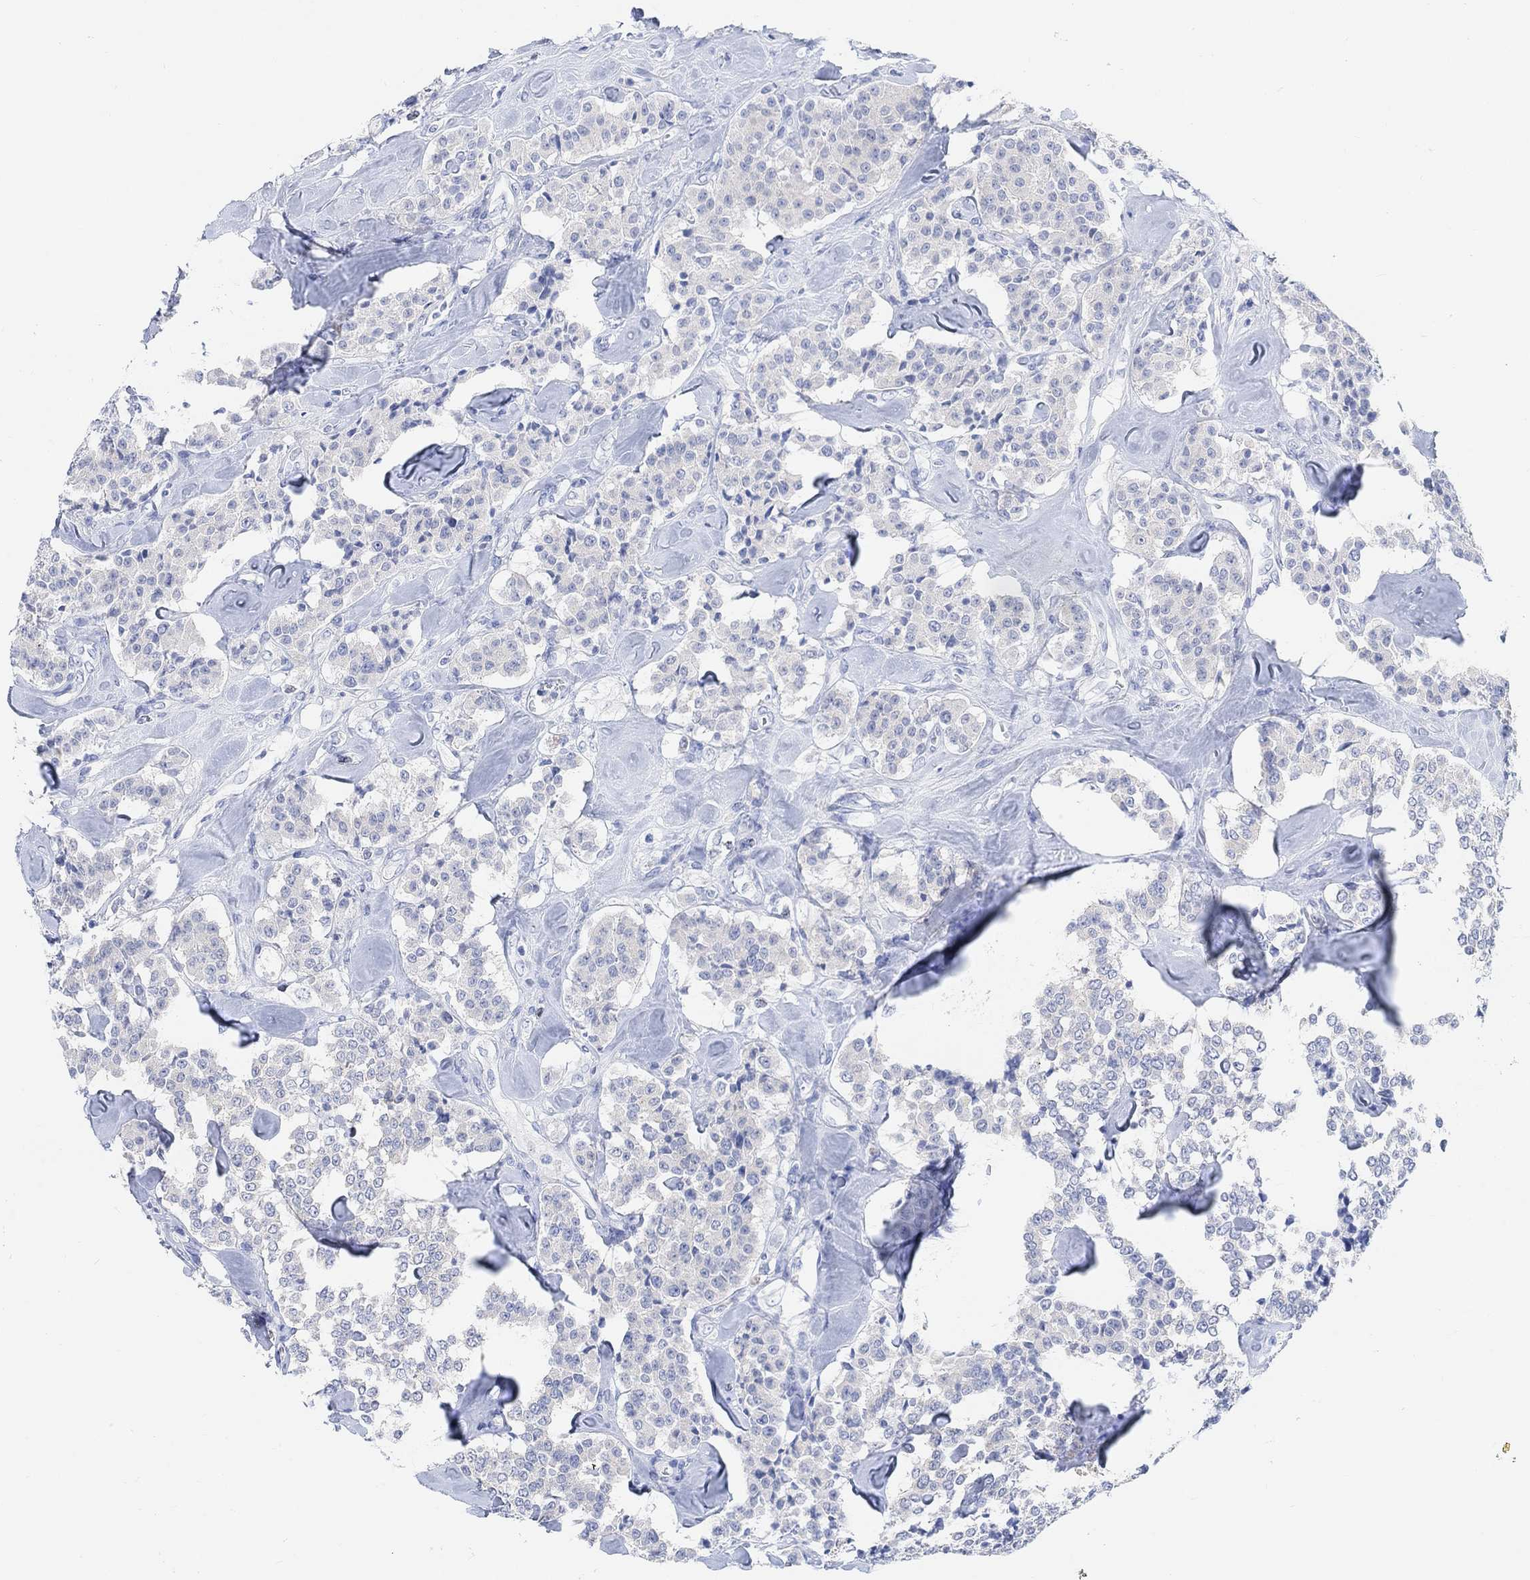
{"staining": {"intensity": "negative", "quantity": "none", "location": "none"}, "tissue": "carcinoid", "cell_type": "Tumor cells", "image_type": "cancer", "snomed": [{"axis": "morphology", "description": "Carcinoid, malignant, NOS"}, {"axis": "topography", "description": "Pancreas"}], "caption": "This image is of carcinoid stained with immunohistochemistry (IHC) to label a protein in brown with the nuclei are counter-stained blue. There is no positivity in tumor cells.", "gene": "ENO4", "patient": {"sex": "male", "age": 41}}